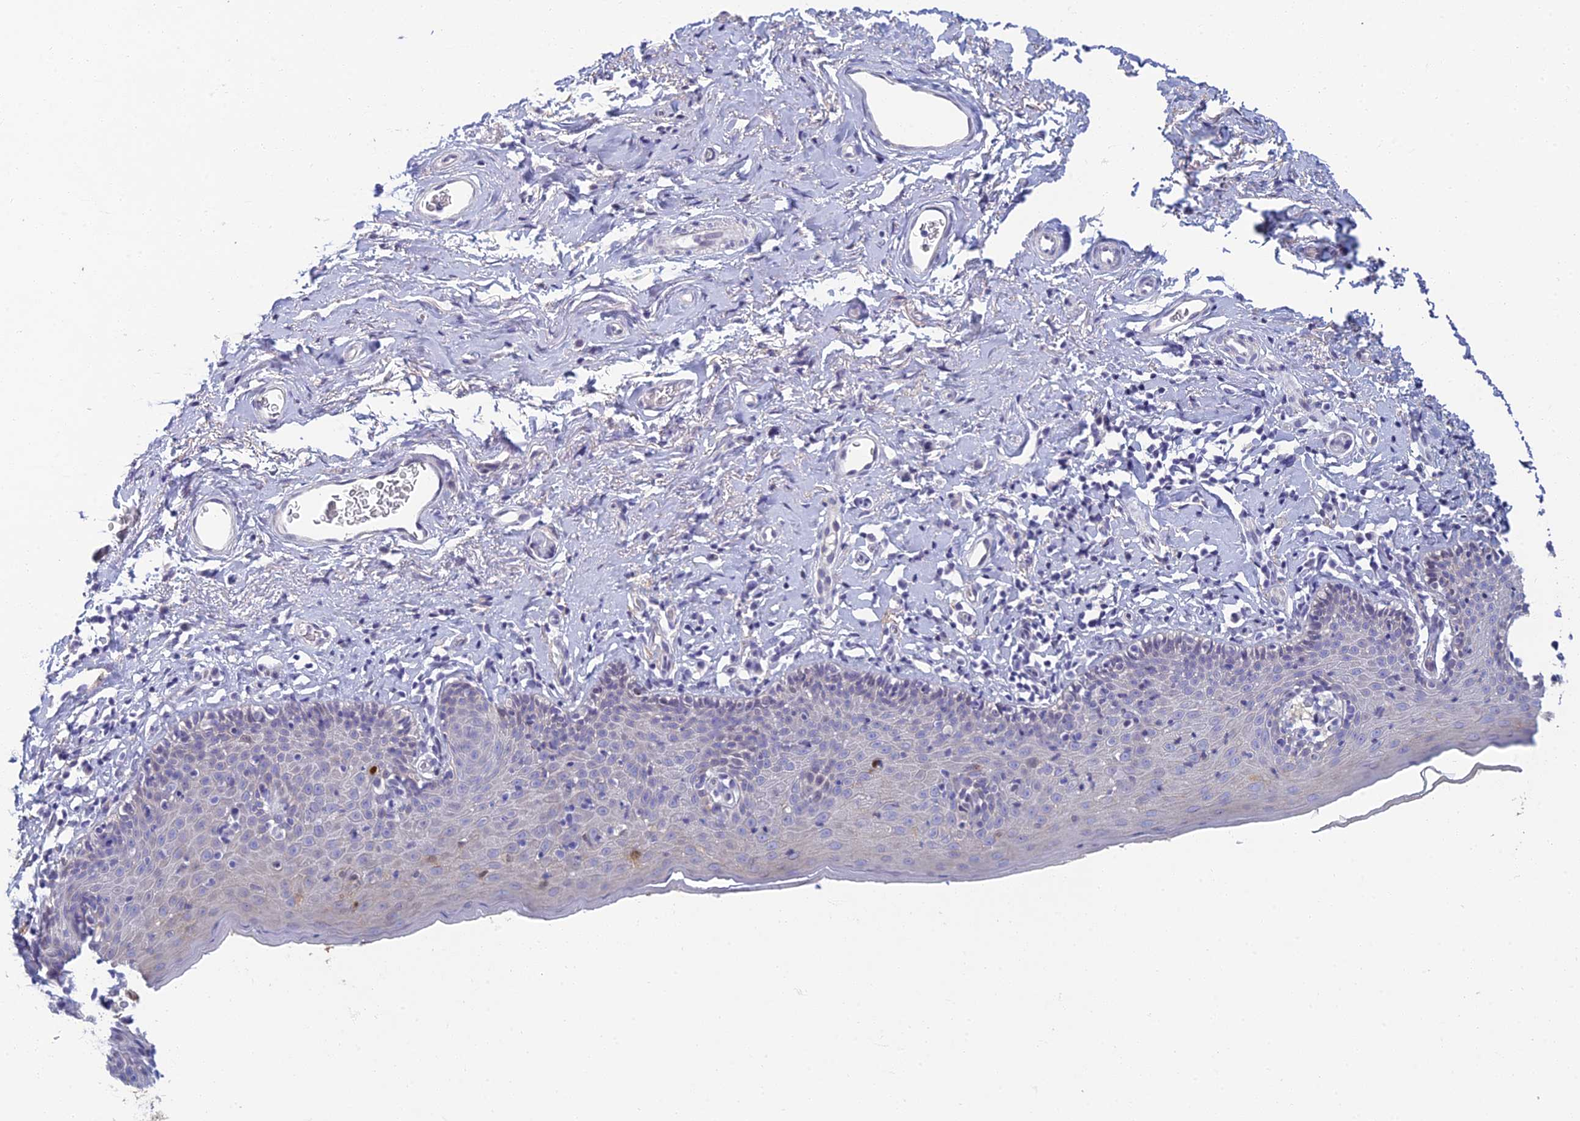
{"staining": {"intensity": "negative", "quantity": "none", "location": "none"}, "tissue": "skin", "cell_type": "Epidermal cells", "image_type": "normal", "snomed": [{"axis": "morphology", "description": "Normal tissue, NOS"}, {"axis": "topography", "description": "Vulva"}], "caption": "Epidermal cells show no significant positivity in benign skin. (Stains: DAB immunohistochemistry (IHC) with hematoxylin counter stain, Microscopy: brightfield microscopy at high magnification).", "gene": "NEURL1", "patient": {"sex": "female", "age": 66}}